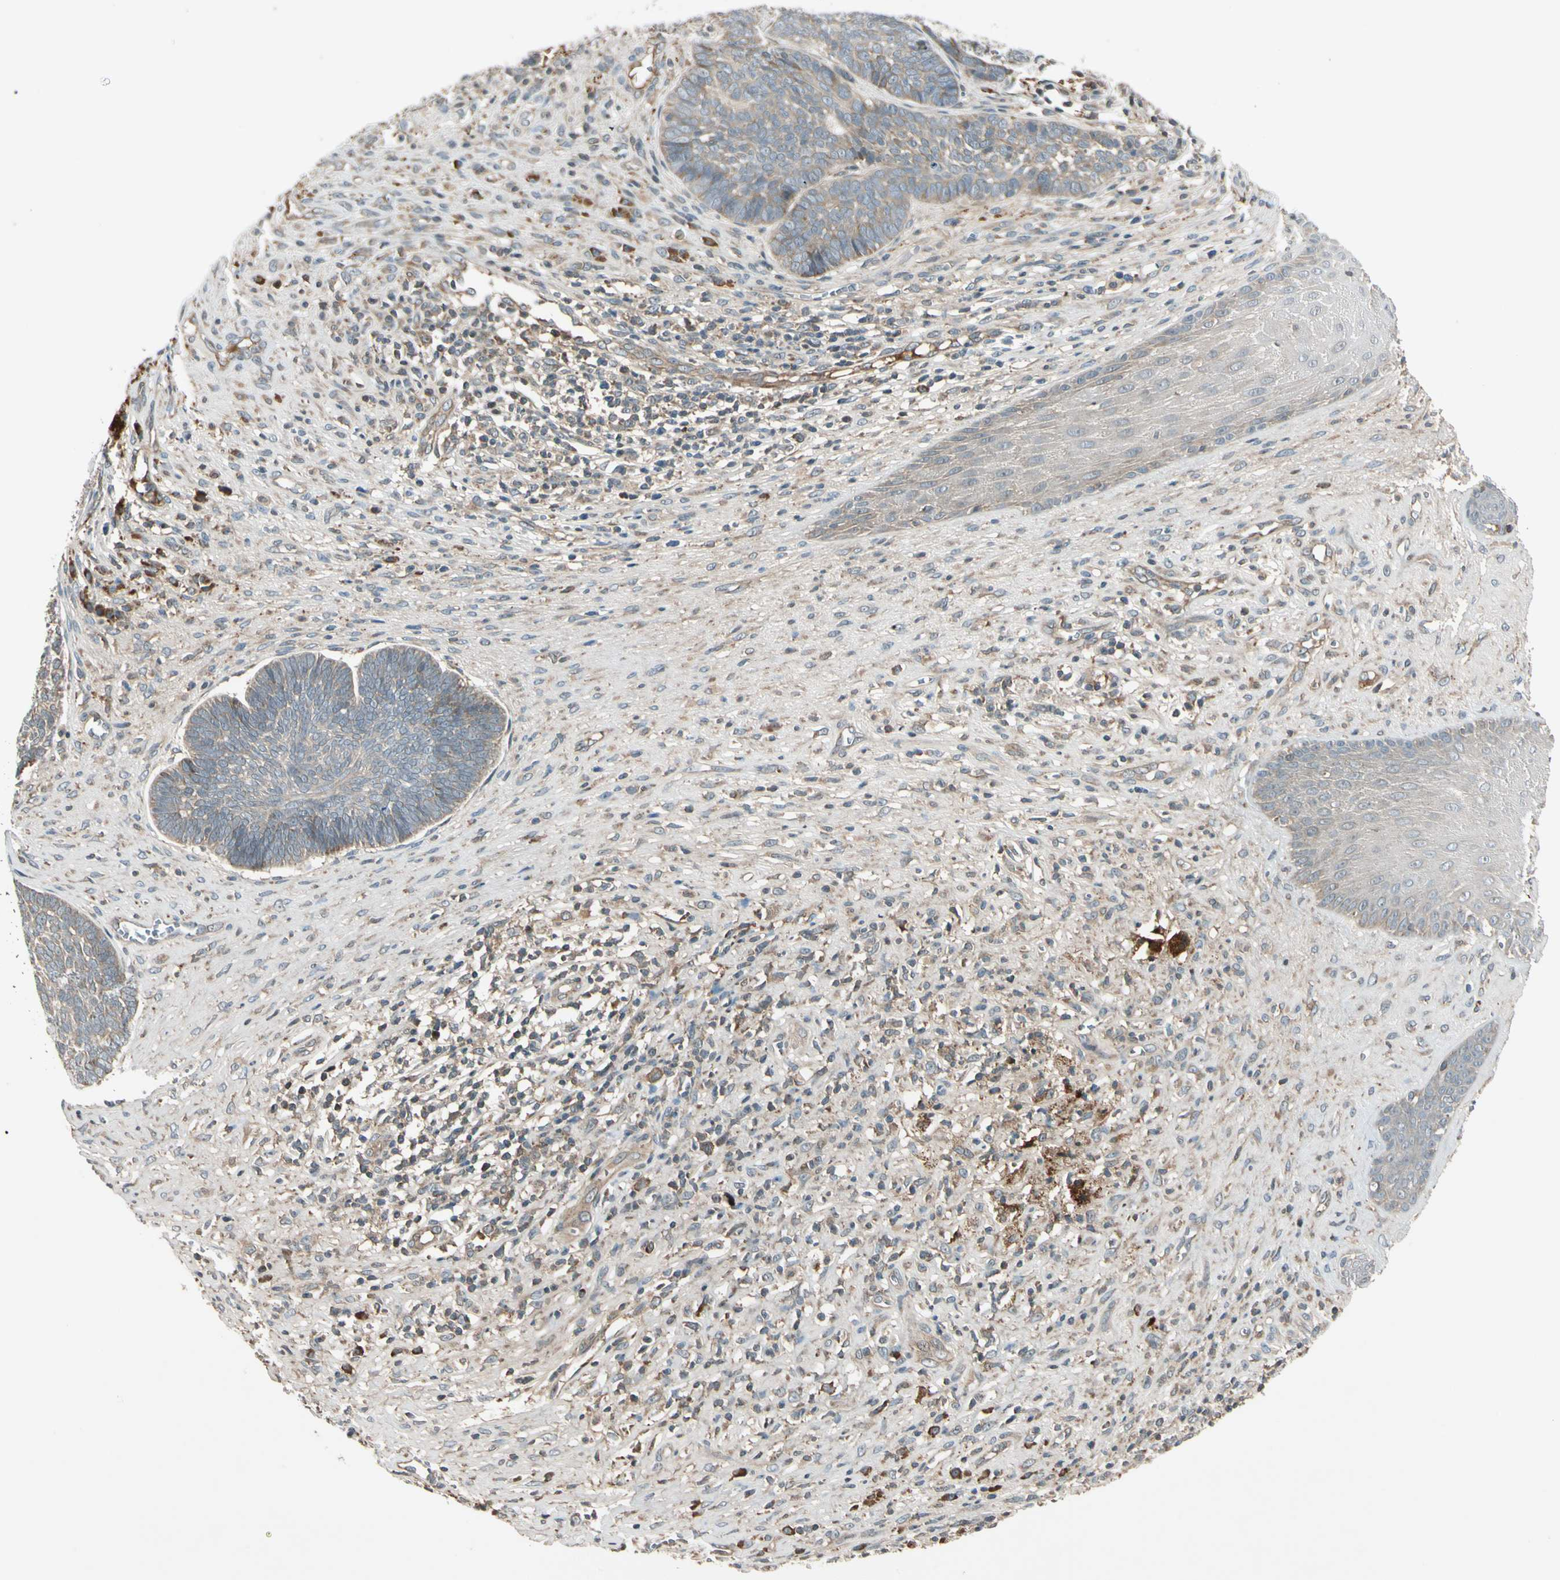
{"staining": {"intensity": "weak", "quantity": ">75%", "location": "cytoplasmic/membranous"}, "tissue": "skin cancer", "cell_type": "Tumor cells", "image_type": "cancer", "snomed": [{"axis": "morphology", "description": "Basal cell carcinoma"}, {"axis": "topography", "description": "Skin"}], "caption": "A brown stain shows weak cytoplasmic/membranous staining of a protein in skin basal cell carcinoma tumor cells.", "gene": "ACVR1C", "patient": {"sex": "male", "age": 84}}